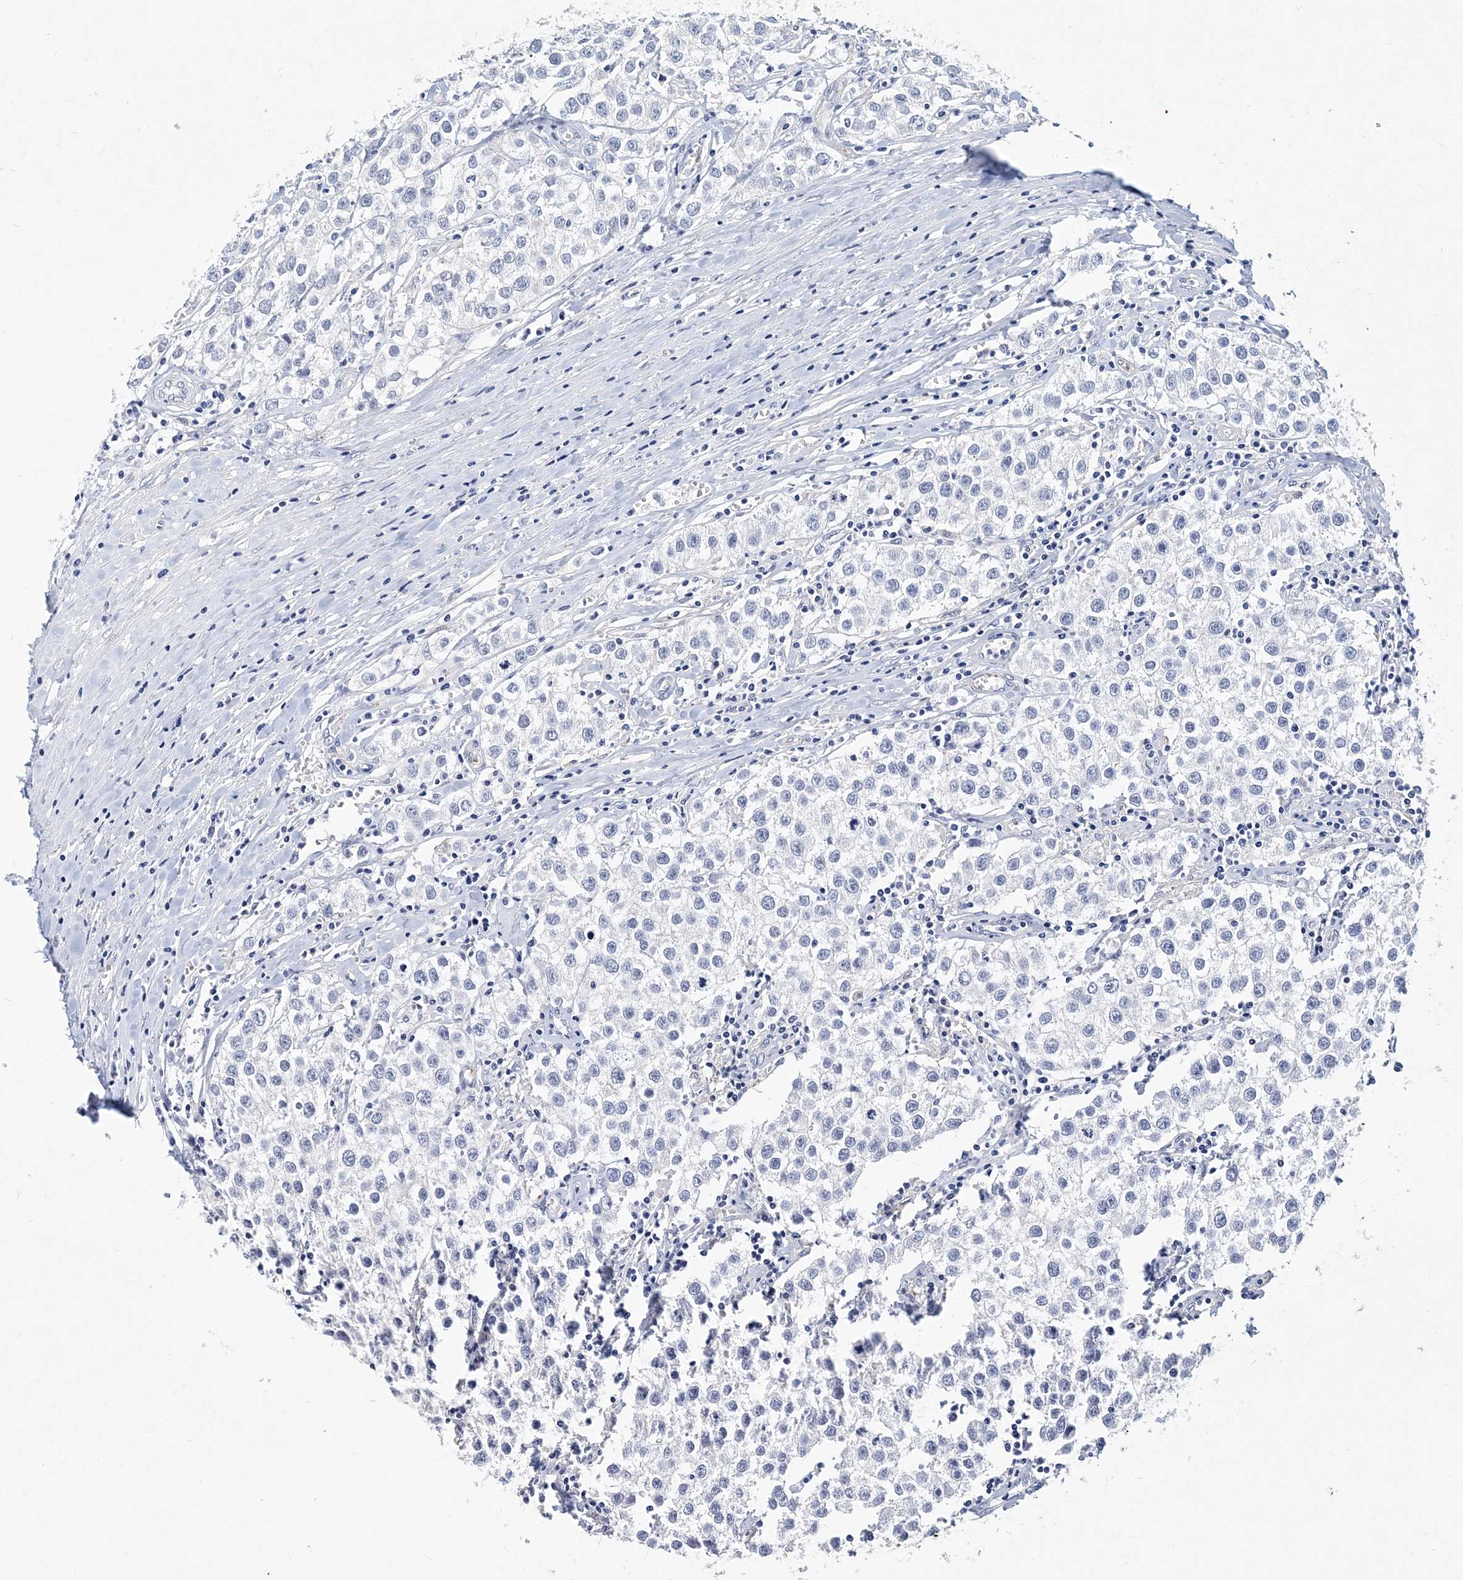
{"staining": {"intensity": "negative", "quantity": "none", "location": "none"}, "tissue": "testis cancer", "cell_type": "Tumor cells", "image_type": "cancer", "snomed": [{"axis": "morphology", "description": "Seminoma, NOS"}, {"axis": "morphology", "description": "Carcinoma, Embryonal, NOS"}, {"axis": "topography", "description": "Testis"}], "caption": "A photomicrograph of human testis seminoma is negative for staining in tumor cells.", "gene": "ITGA2B", "patient": {"sex": "male", "age": 43}}